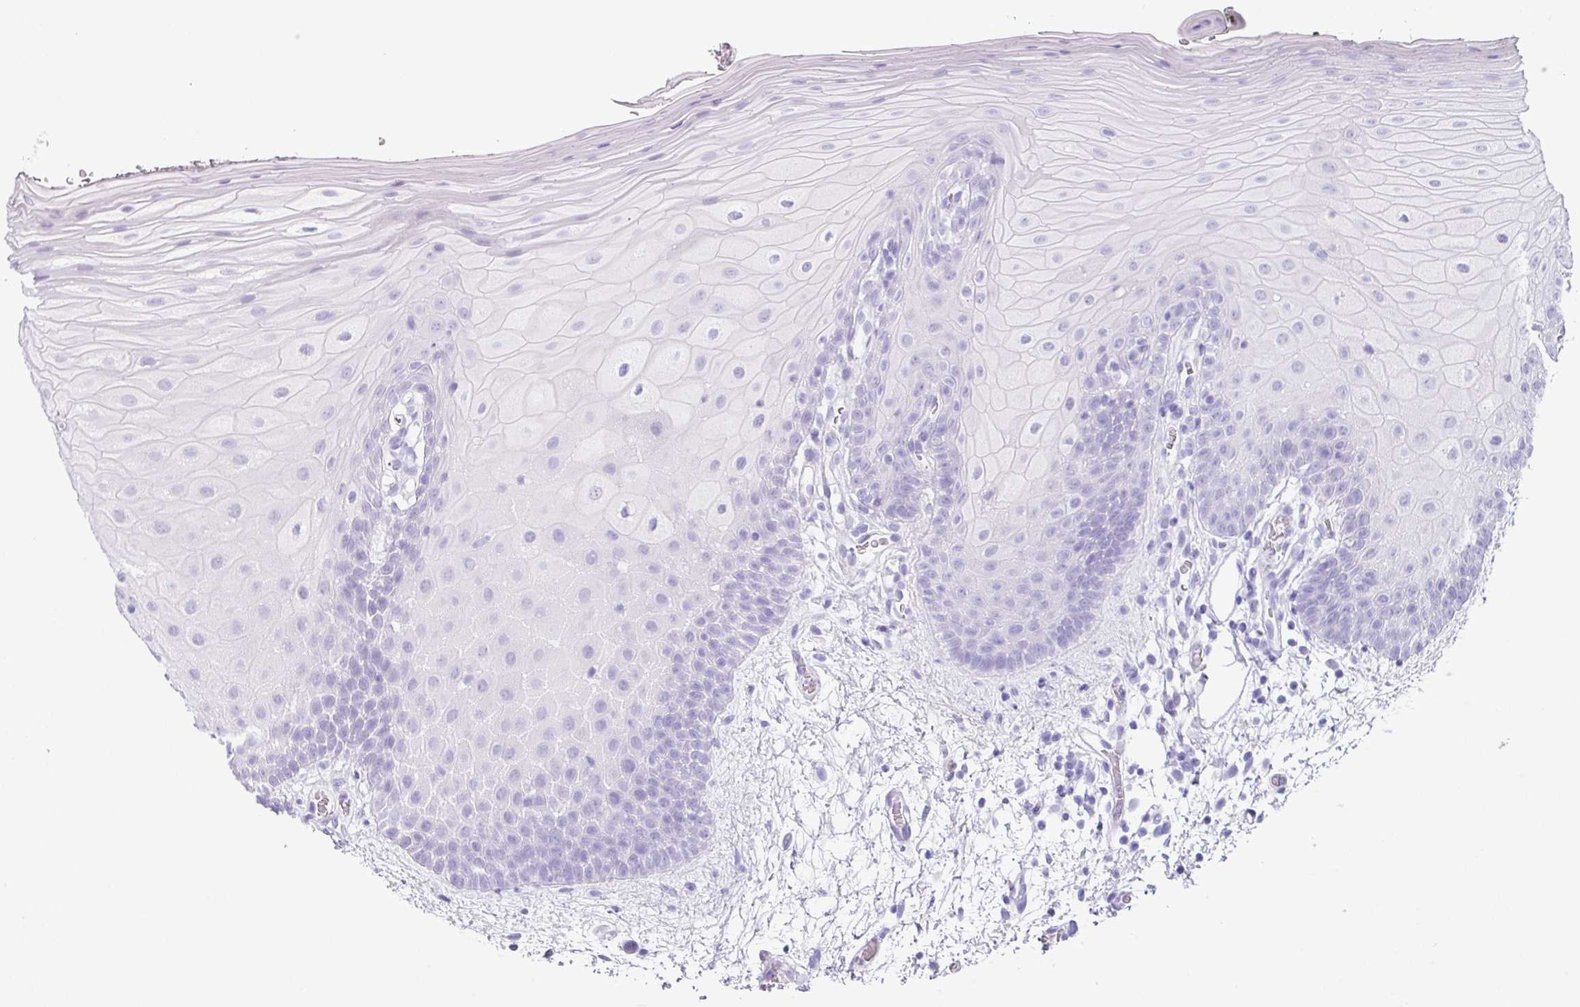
{"staining": {"intensity": "negative", "quantity": "none", "location": "none"}, "tissue": "oral mucosa", "cell_type": "Squamous epithelial cells", "image_type": "normal", "snomed": [{"axis": "morphology", "description": "Normal tissue, NOS"}, {"axis": "morphology", "description": "Squamous cell carcinoma, NOS"}, {"axis": "topography", "description": "Oral tissue"}, {"axis": "topography", "description": "Tounge, NOS"}, {"axis": "topography", "description": "Head-Neck"}], "caption": "This is an IHC histopathology image of benign human oral mucosa. There is no positivity in squamous epithelial cells.", "gene": "ZG16", "patient": {"sex": "male", "age": 76}}